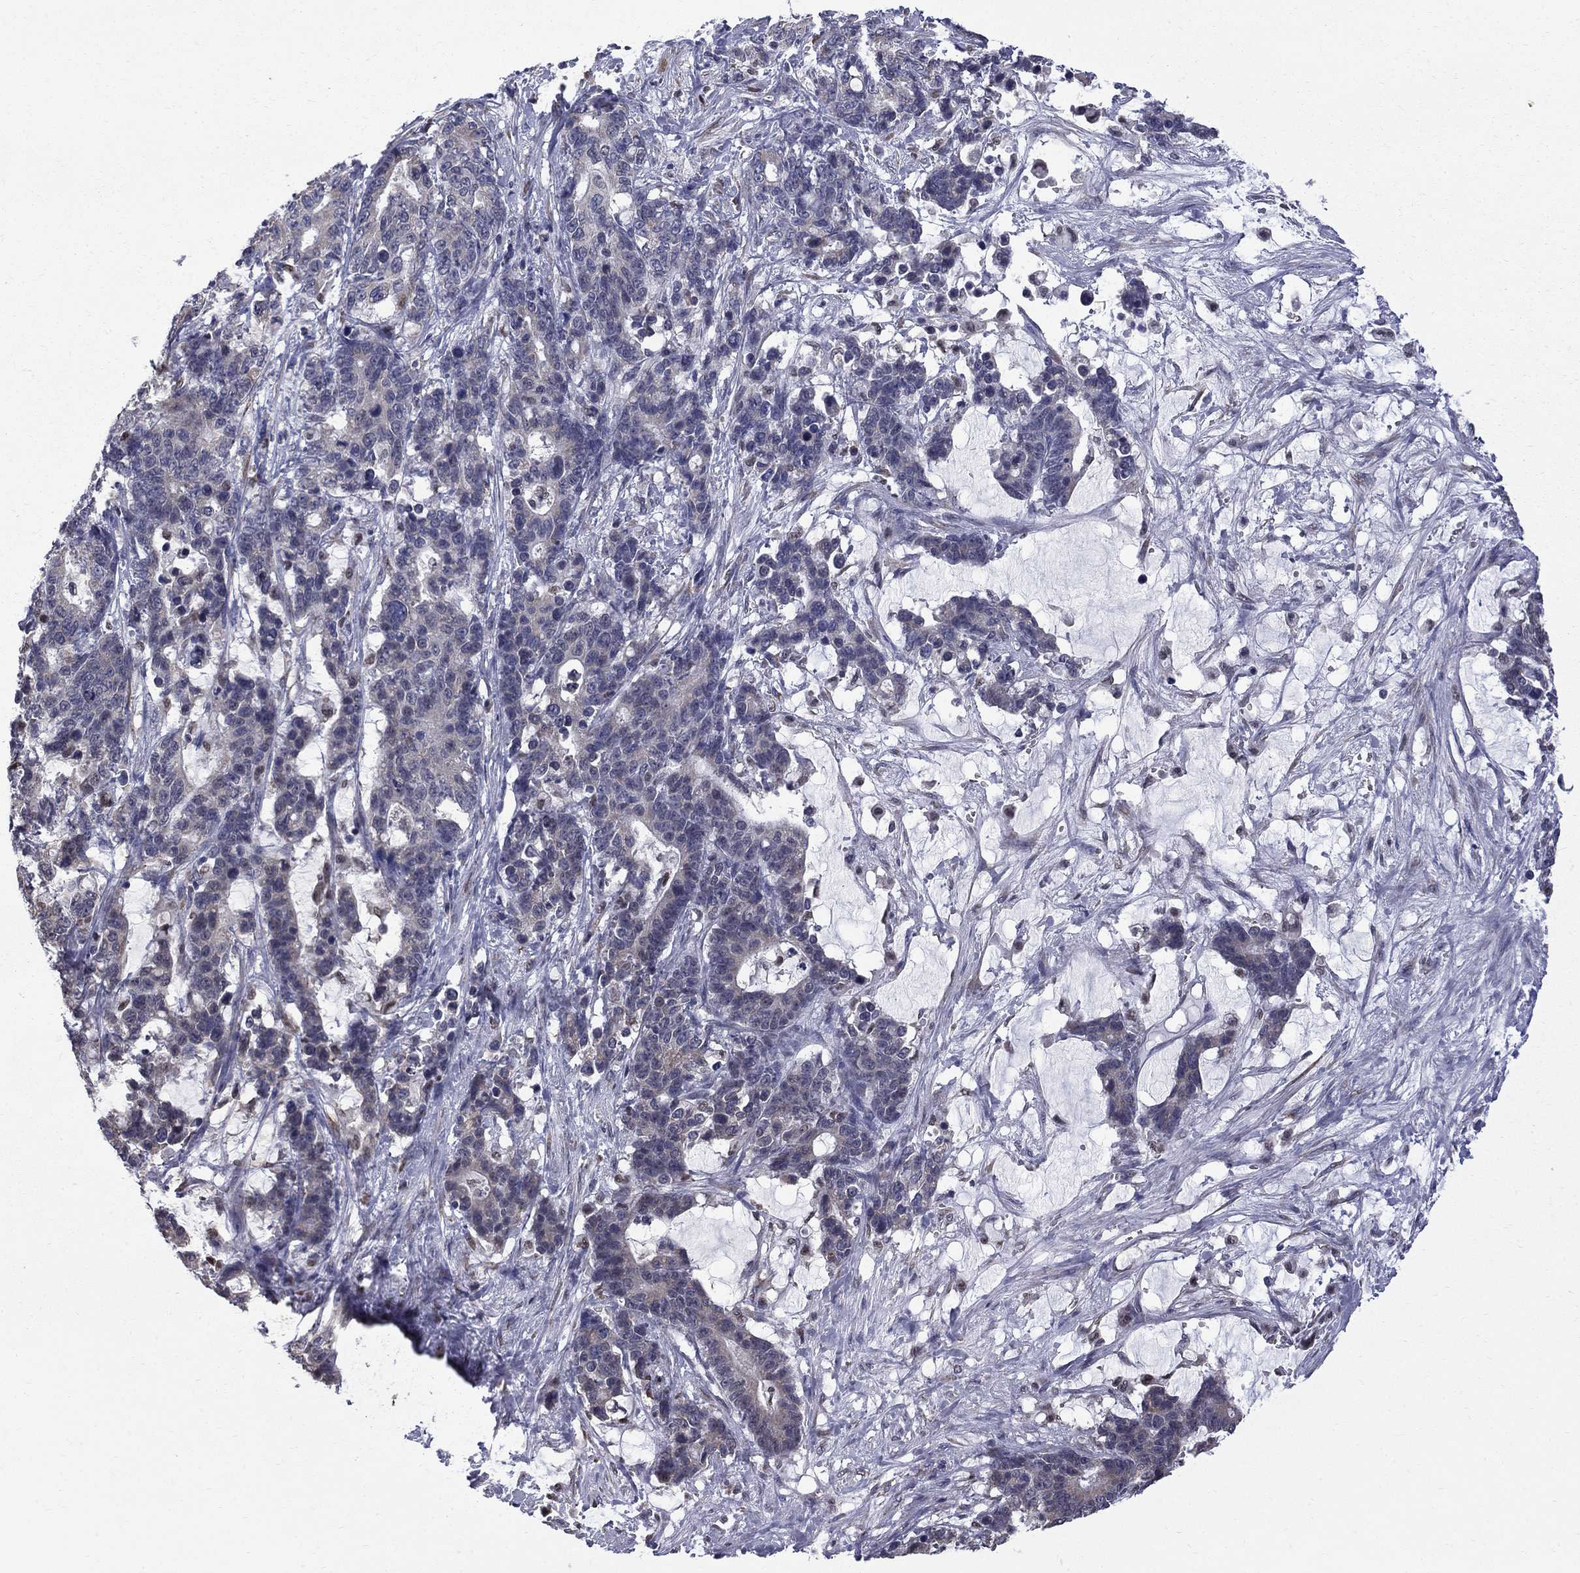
{"staining": {"intensity": "negative", "quantity": "none", "location": "none"}, "tissue": "stomach cancer", "cell_type": "Tumor cells", "image_type": "cancer", "snomed": [{"axis": "morphology", "description": "Normal tissue, NOS"}, {"axis": "morphology", "description": "Adenocarcinoma, NOS"}, {"axis": "topography", "description": "Stomach"}], "caption": "Tumor cells are negative for protein expression in human stomach cancer (adenocarcinoma). (DAB (3,3'-diaminobenzidine) IHC with hematoxylin counter stain).", "gene": "HSPB2", "patient": {"sex": "female", "age": 64}}